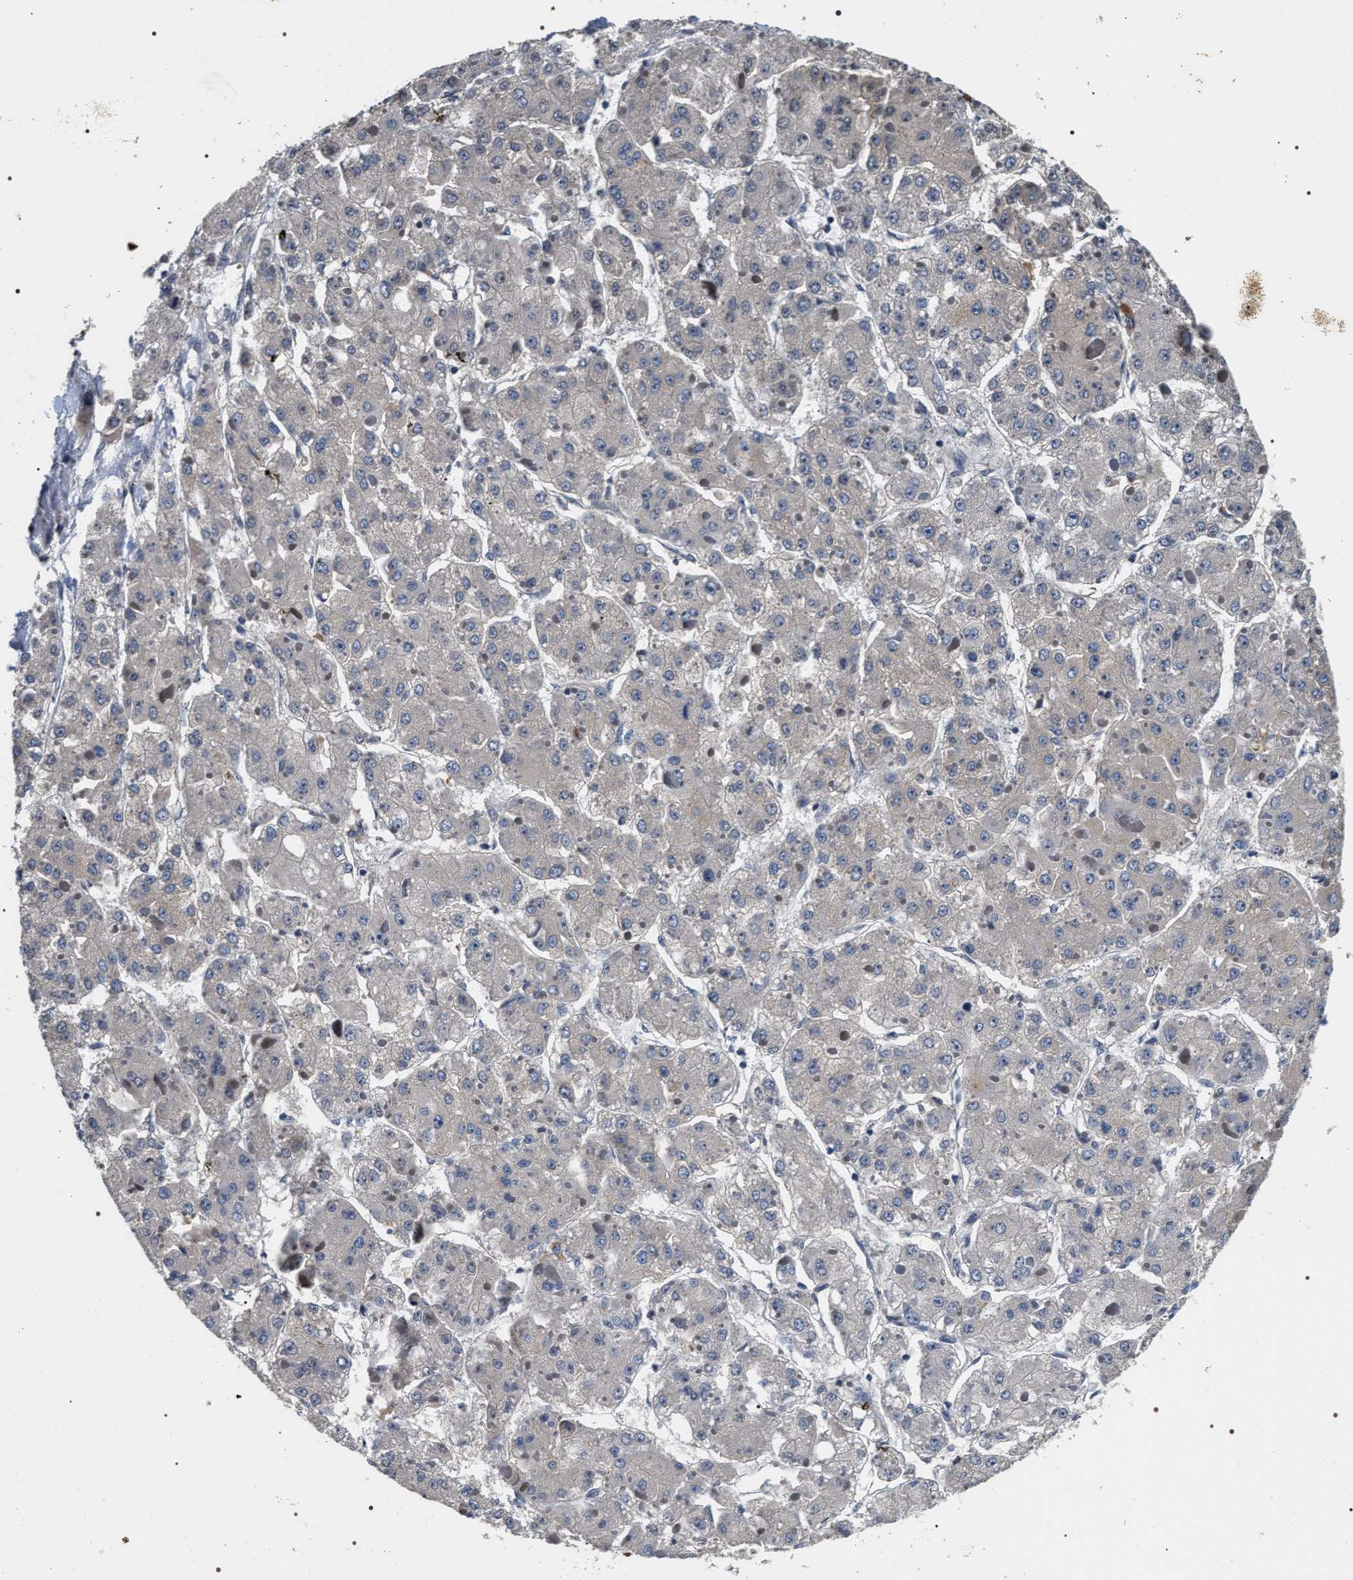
{"staining": {"intensity": "negative", "quantity": "none", "location": "none"}, "tissue": "liver cancer", "cell_type": "Tumor cells", "image_type": "cancer", "snomed": [{"axis": "morphology", "description": "Carcinoma, Hepatocellular, NOS"}, {"axis": "topography", "description": "Liver"}], "caption": "This is an immunohistochemistry photomicrograph of liver cancer. There is no positivity in tumor cells.", "gene": "IFT81", "patient": {"sex": "female", "age": 73}}